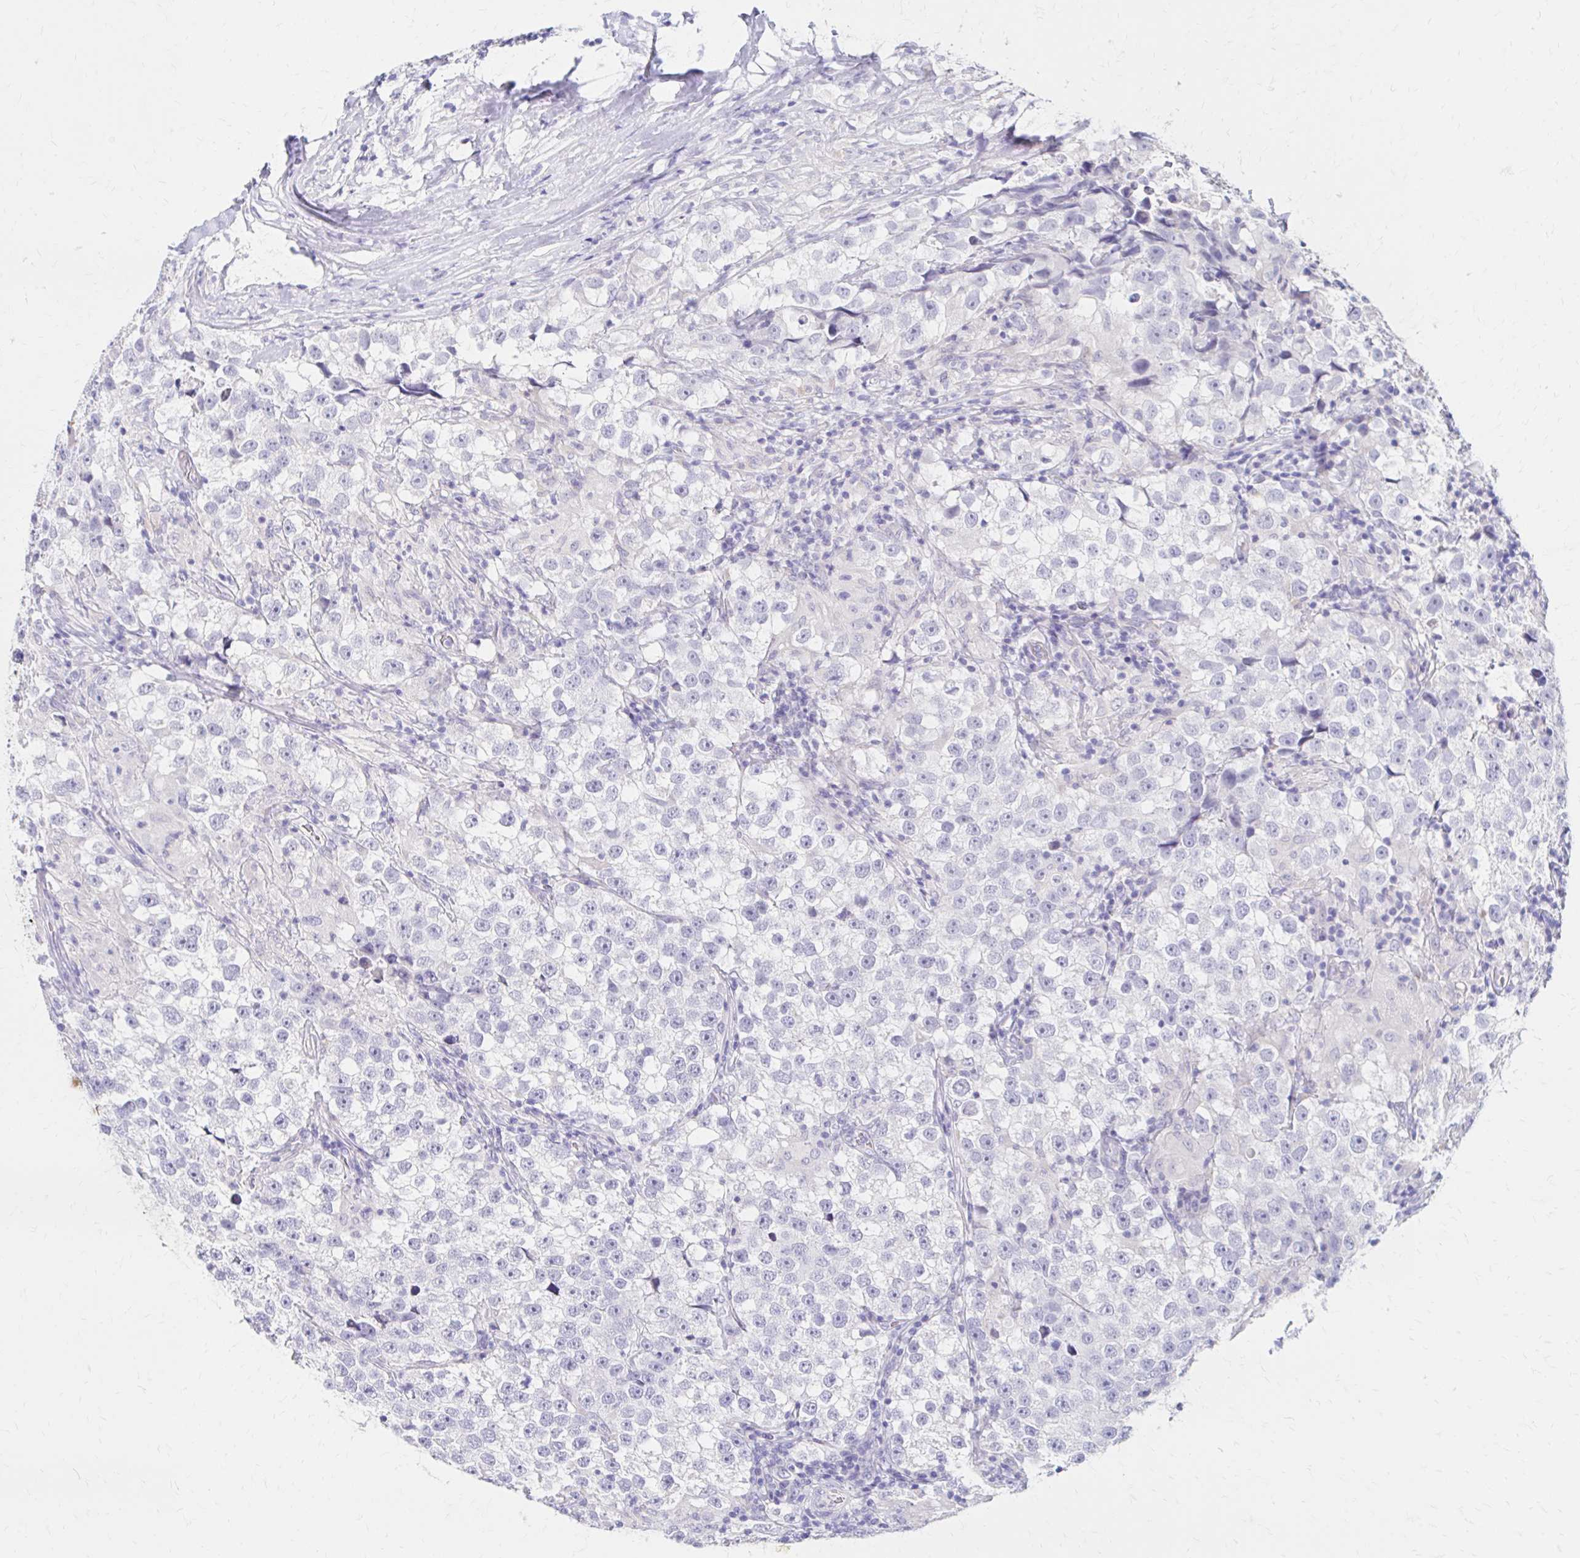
{"staining": {"intensity": "negative", "quantity": "none", "location": "none"}, "tissue": "testis cancer", "cell_type": "Tumor cells", "image_type": "cancer", "snomed": [{"axis": "morphology", "description": "Seminoma, NOS"}, {"axis": "topography", "description": "Testis"}], "caption": "Human seminoma (testis) stained for a protein using immunohistochemistry (IHC) demonstrates no positivity in tumor cells.", "gene": "AZGP1", "patient": {"sex": "male", "age": 46}}